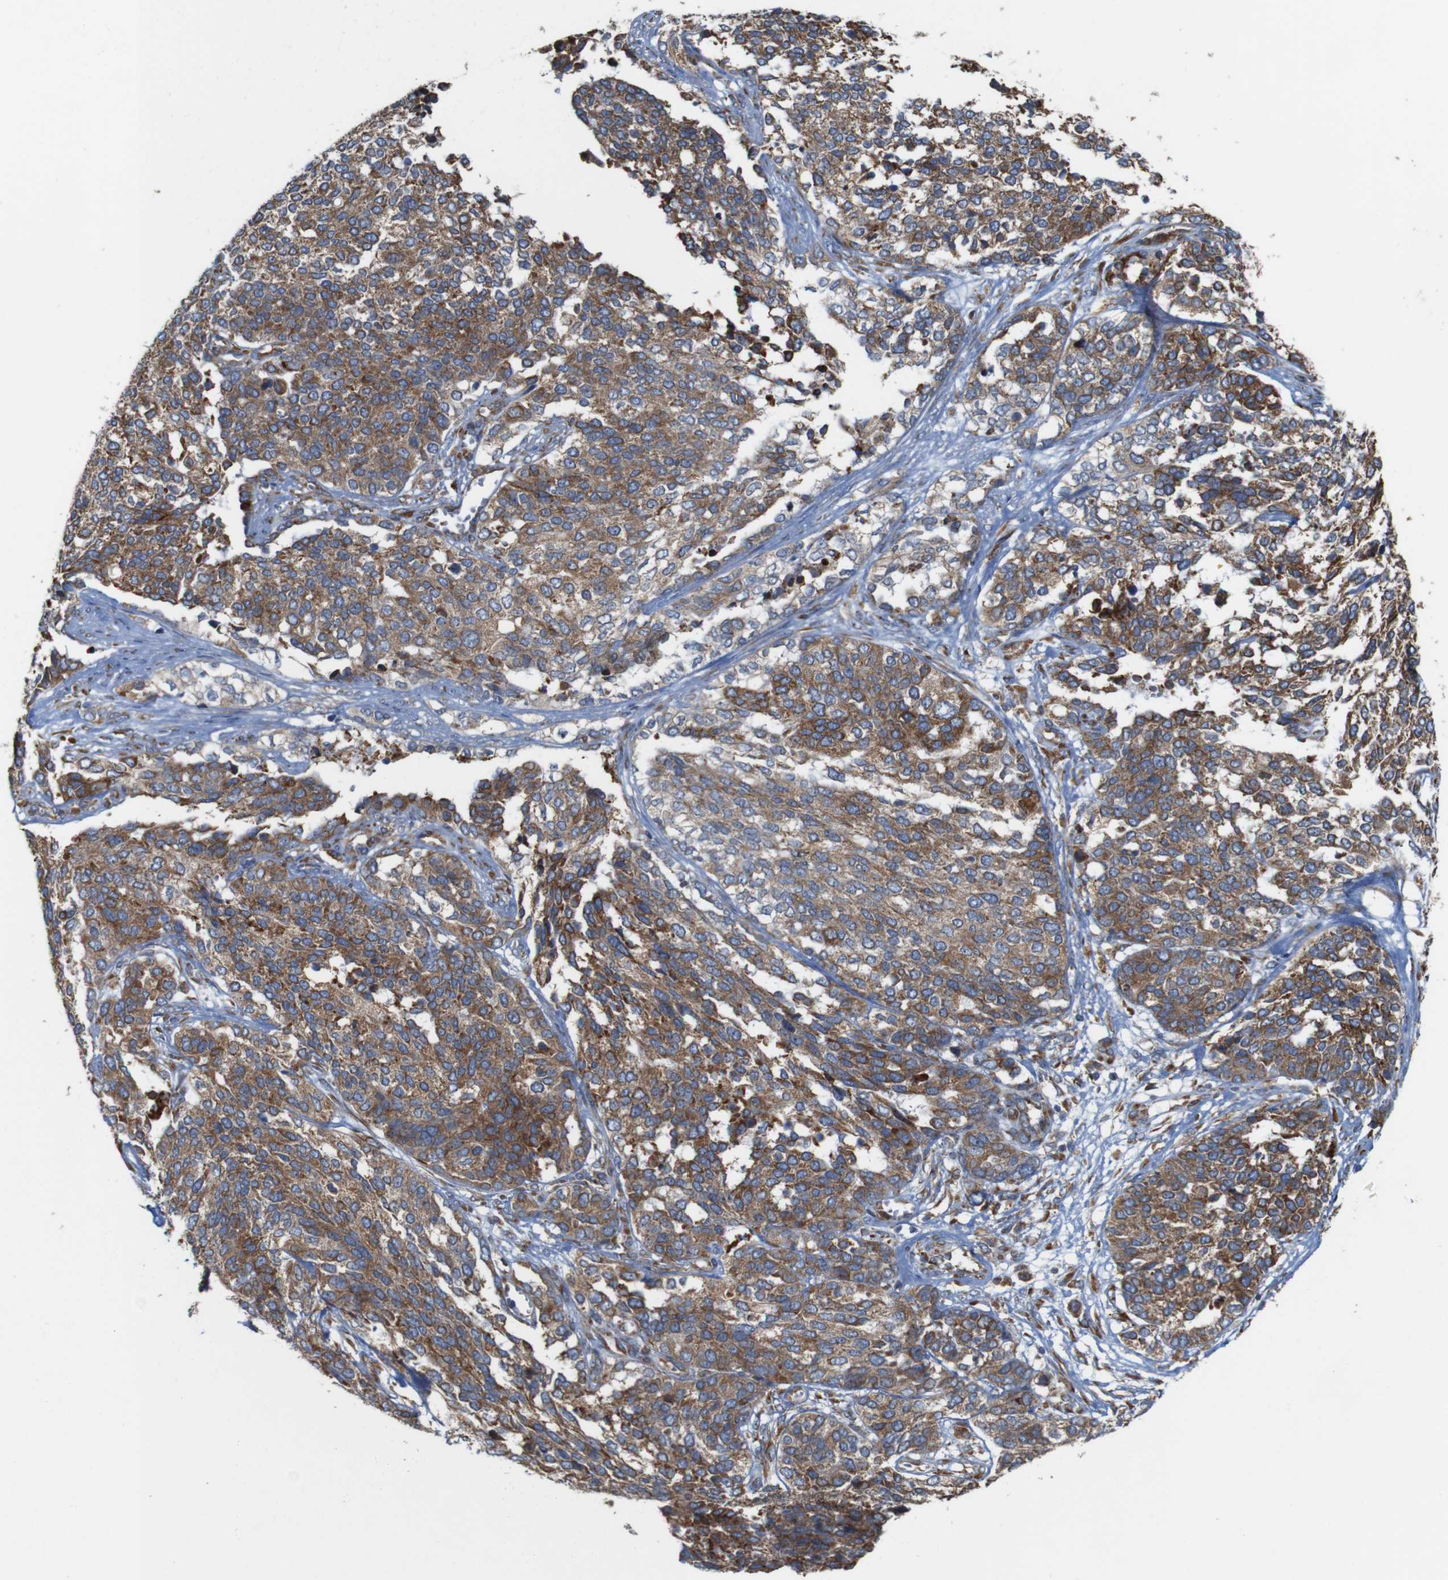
{"staining": {"intensity": "moderate", "quantity": ">75%", "location": "cytoplasmic/membranous"}, "tissue": "ovarian cancer", "cell_type": "Tumor cells", "image_type": "cancer", "snomed": [{"axis": "morphology", "description": "Cystadenocarcinoma, serous, NOS"}, {"axis": "topography", "description": "Ovary"}], "caption": "Immunohistochemistry of human serous cystadenocarcinoma (ovarian) demonstrates medium levels of moderate cytoplasmic/membranous positivity in about >75% of tumor cells.", "gene": "UGGT1", "patient": {"sex": "female", "age": 44}}